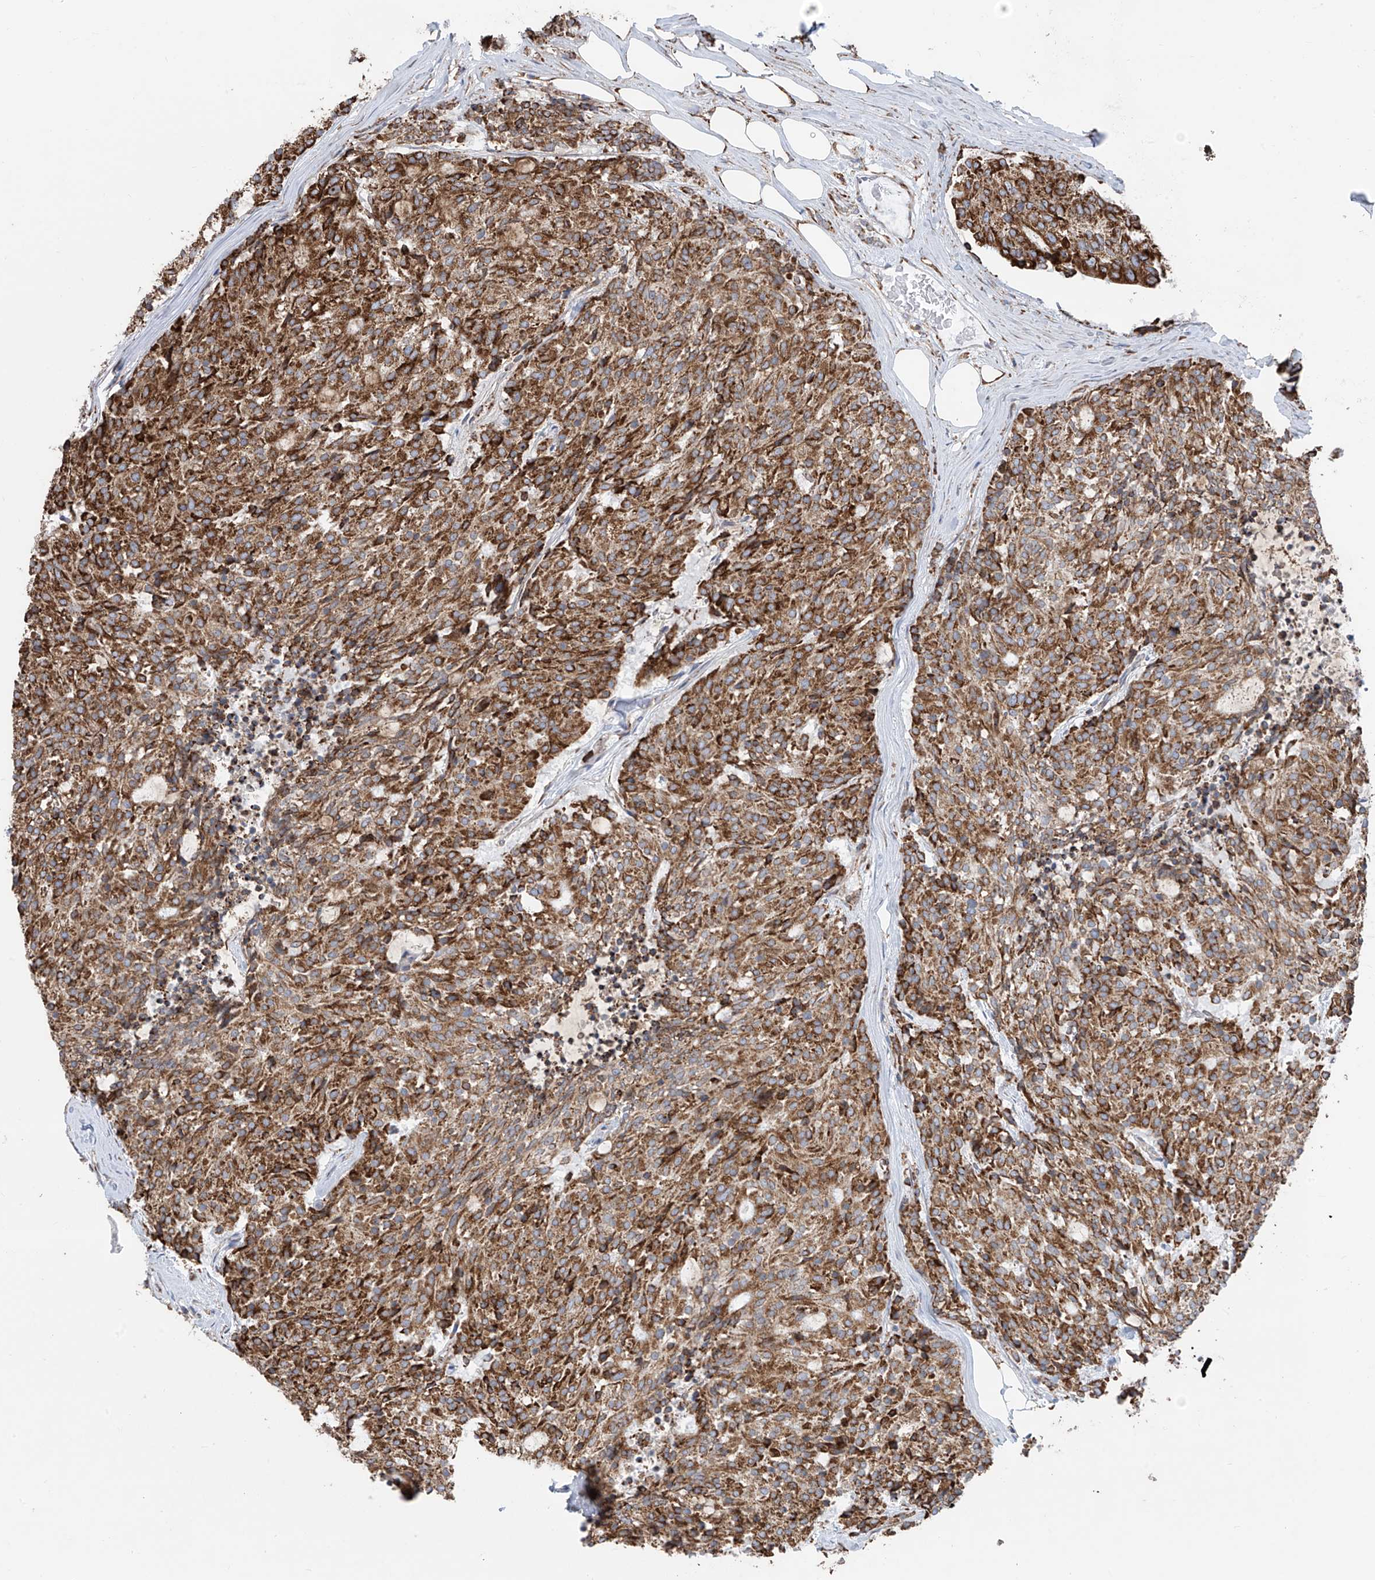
{"staining": {"intensity": "strong", "quantity": ">75%", "location": "cytoplasmic/membranous"}, "tissue": "carcinoid", "cell_type": "Tumor cells", "image_type": "cancer", "snomed": [{"axis": "morphology", "description": "Carcinoid, malignant, NOS"}, {"axis": "topography", "description": "Pancreas"}], "caption": "Protein staining of malignant carcinoid tissue demonstrates strong cytoplasmic/membranous staining in about >75% of tumor cells.", "gene": "ZNF354C", "patient": {"sex": "female", "age": 54}}